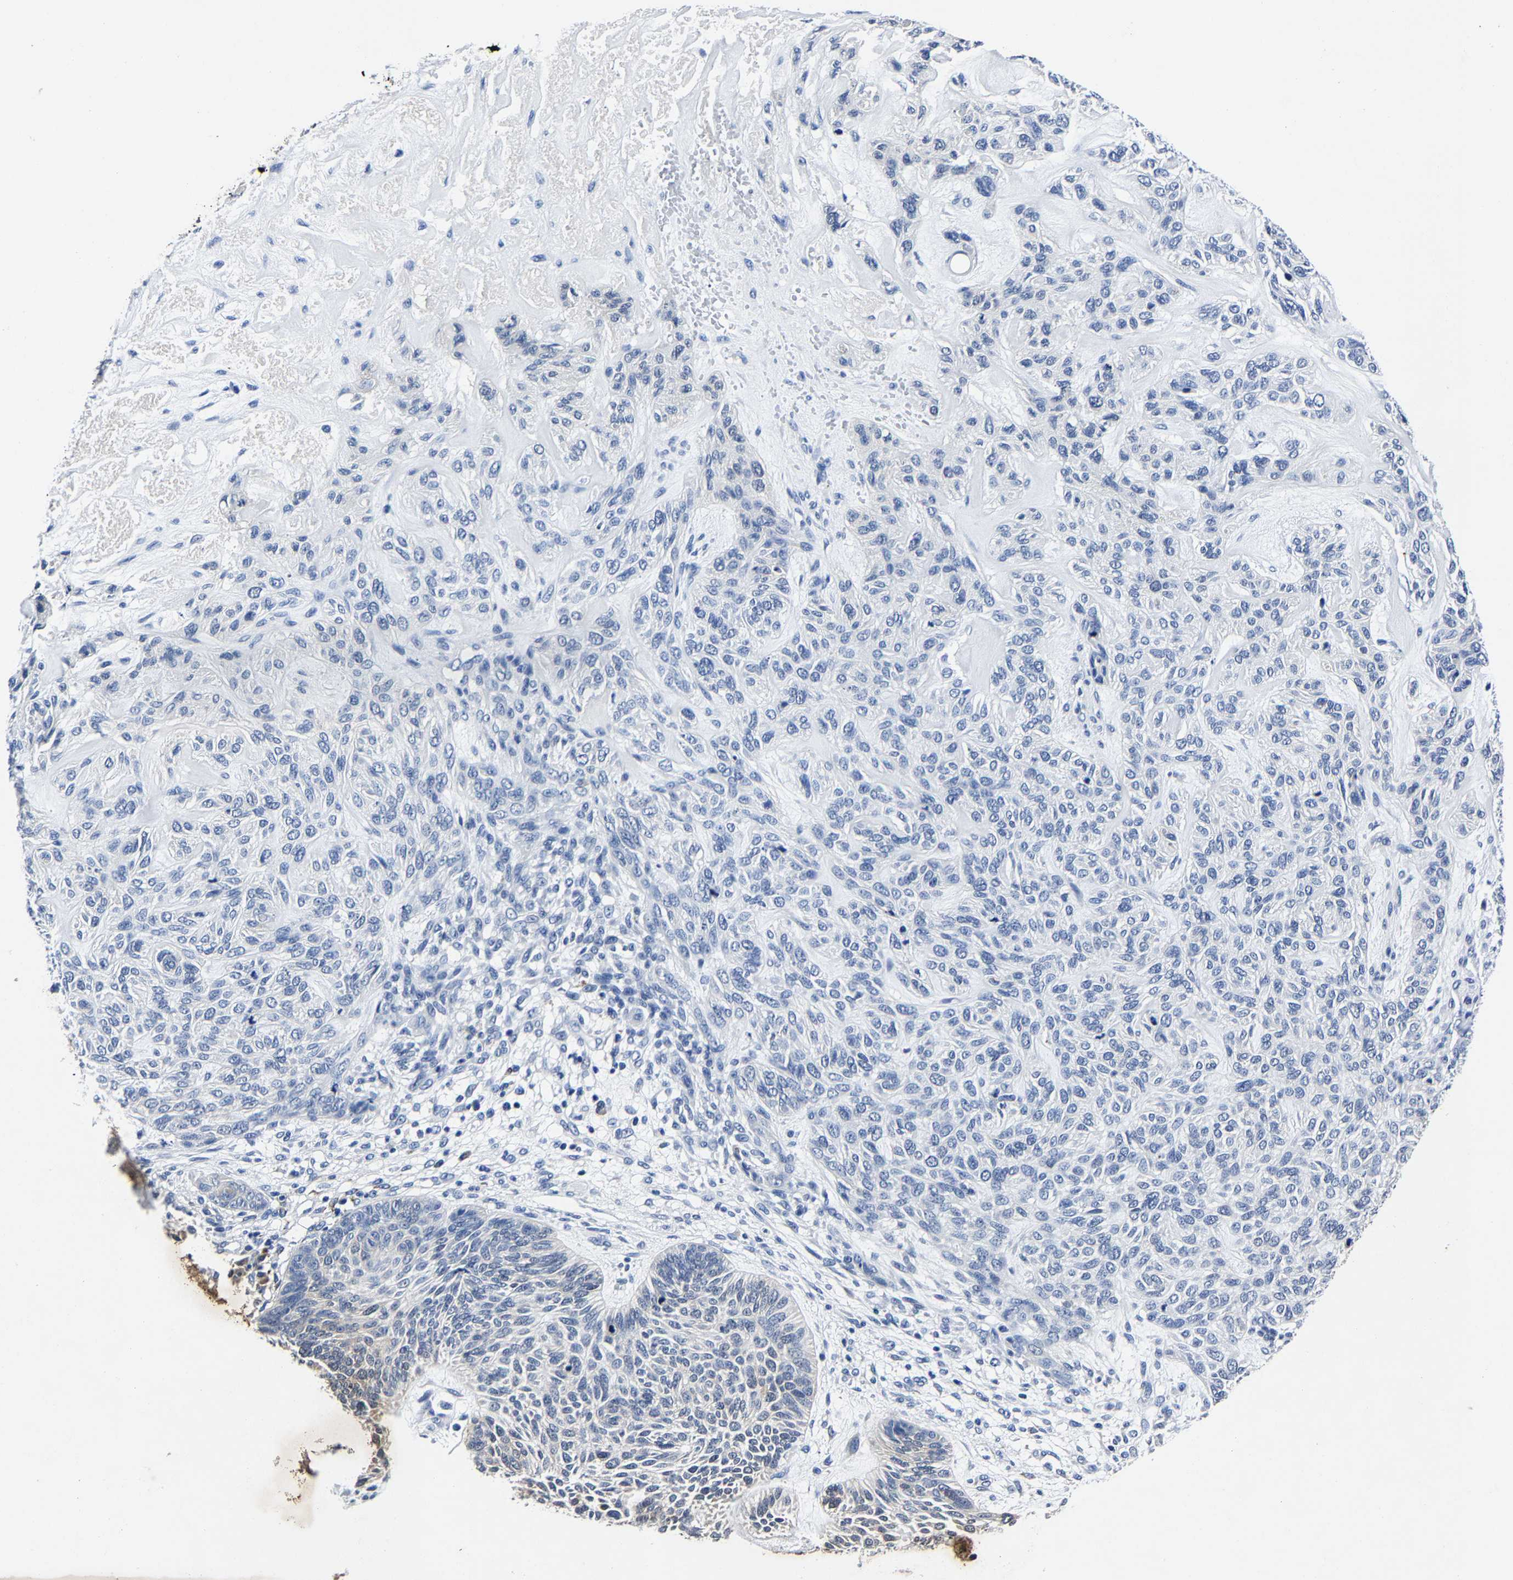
{"staining": {"intensity": "negative", "quantity": "none", "location": "none"}, "tissue": "skin cancer", "cell_type": "Tumor cells", "image_type": "cancer", "snomed": [{"axis": "morphology", "description": "Basal cell carcinoma"}, {"axis": "topography", "description": "Skin"}], "caption": "DAB (3,3'-diaminobenzidine) immunohistochemical staining of skin cancer (basal cell carcinoma) reveals no significant expression in tumor cells.", "gene": "PSPH", "patient": {"sex": "male", "age": 55}}